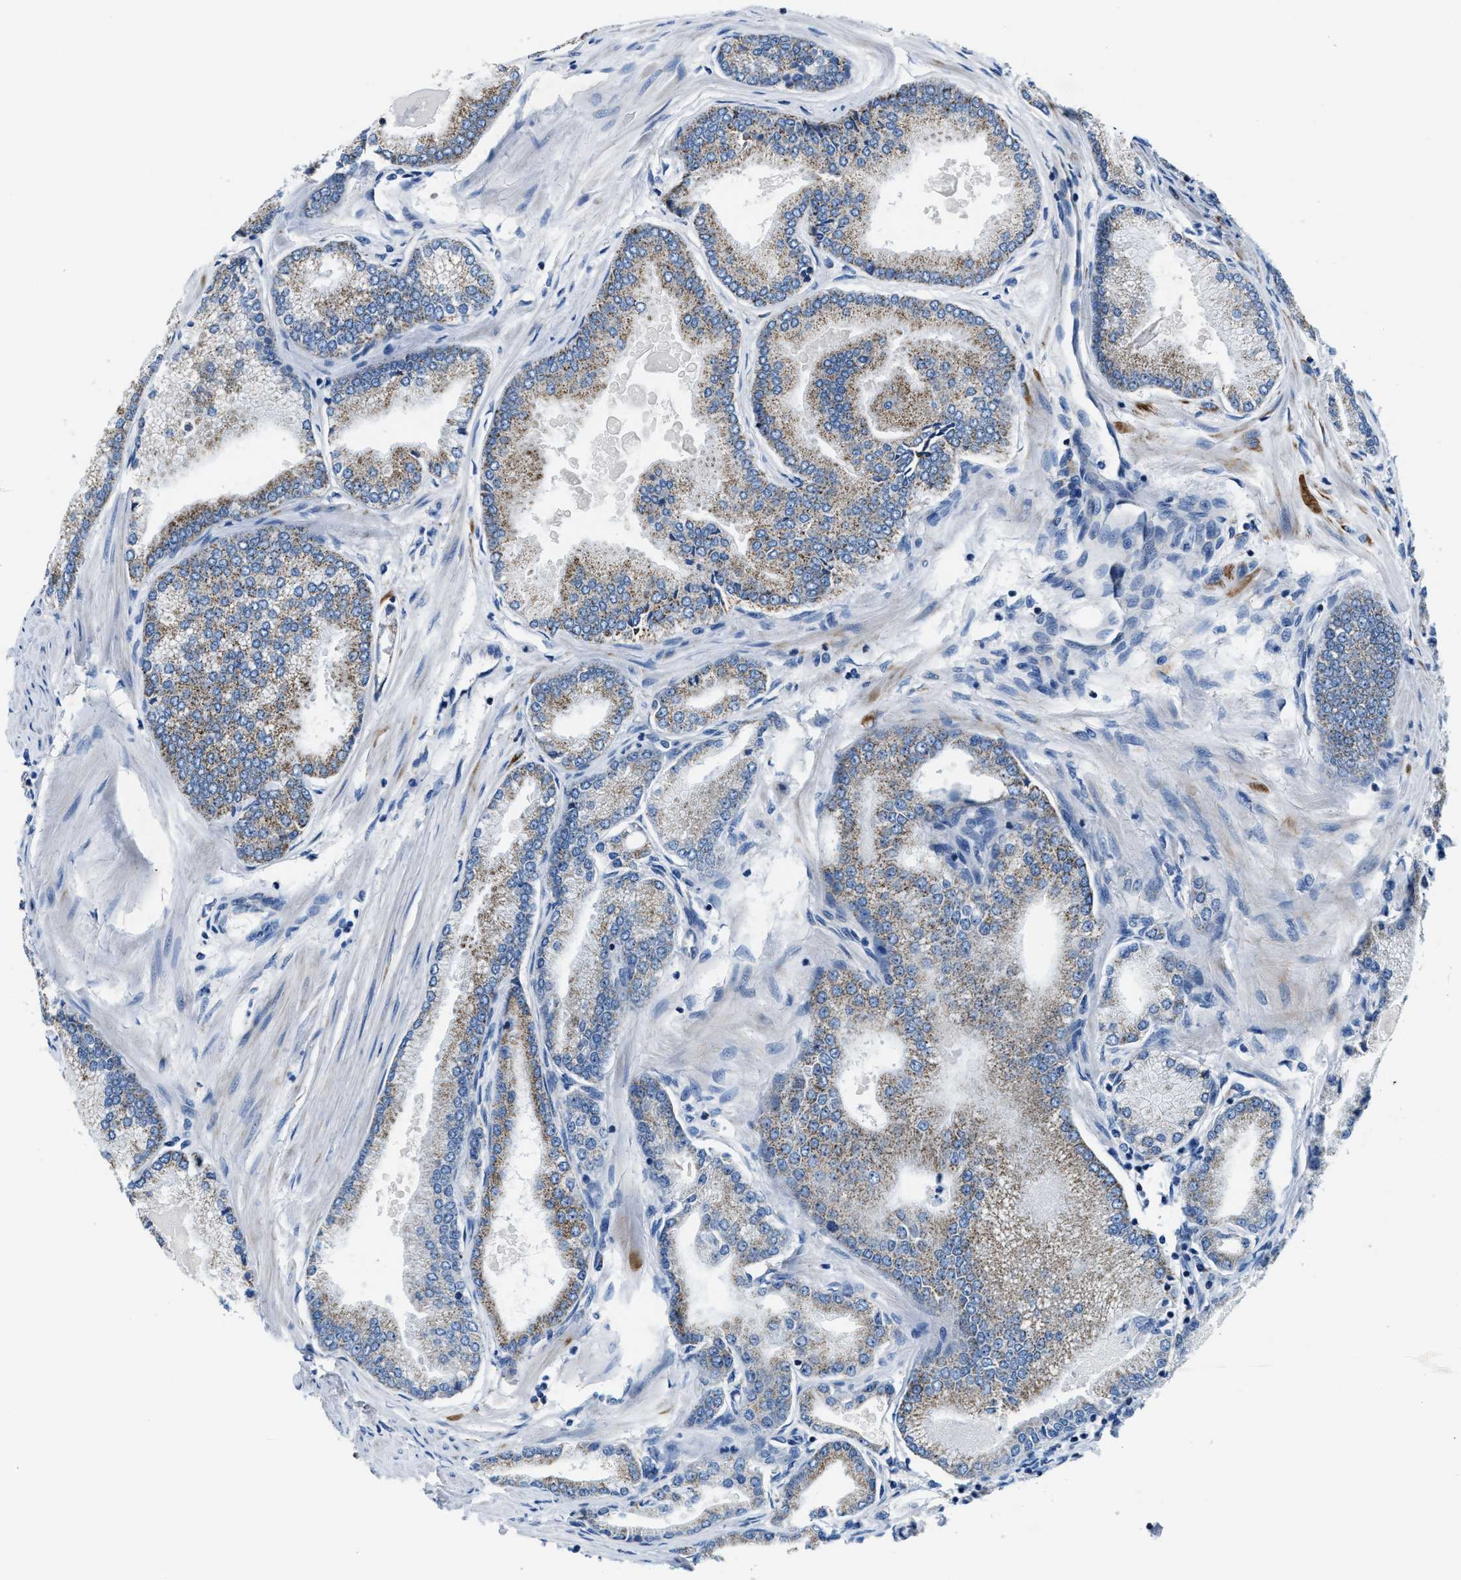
{"staining": {"intensity": "weak", "quantity": ">75%", "location": "cytoplasmic/membranous"}, "tissue": "prostate cancer", "cell_type": "Tumor cells", "image_type": "cancer", "snomed": [{"axis": "morphology", "description": "Adenocarcinoma, High grade"}, {"axis": "topography", "description": "Prostate"}], "caption": "Tumor cells display low levels of weak cytoplasmic/membranous positivity in about >75% of cells in human adenocarcinoma (high-grade) (prostate).", "gene": "JADE1", "patient": {"sex": "male", "age": 61}}